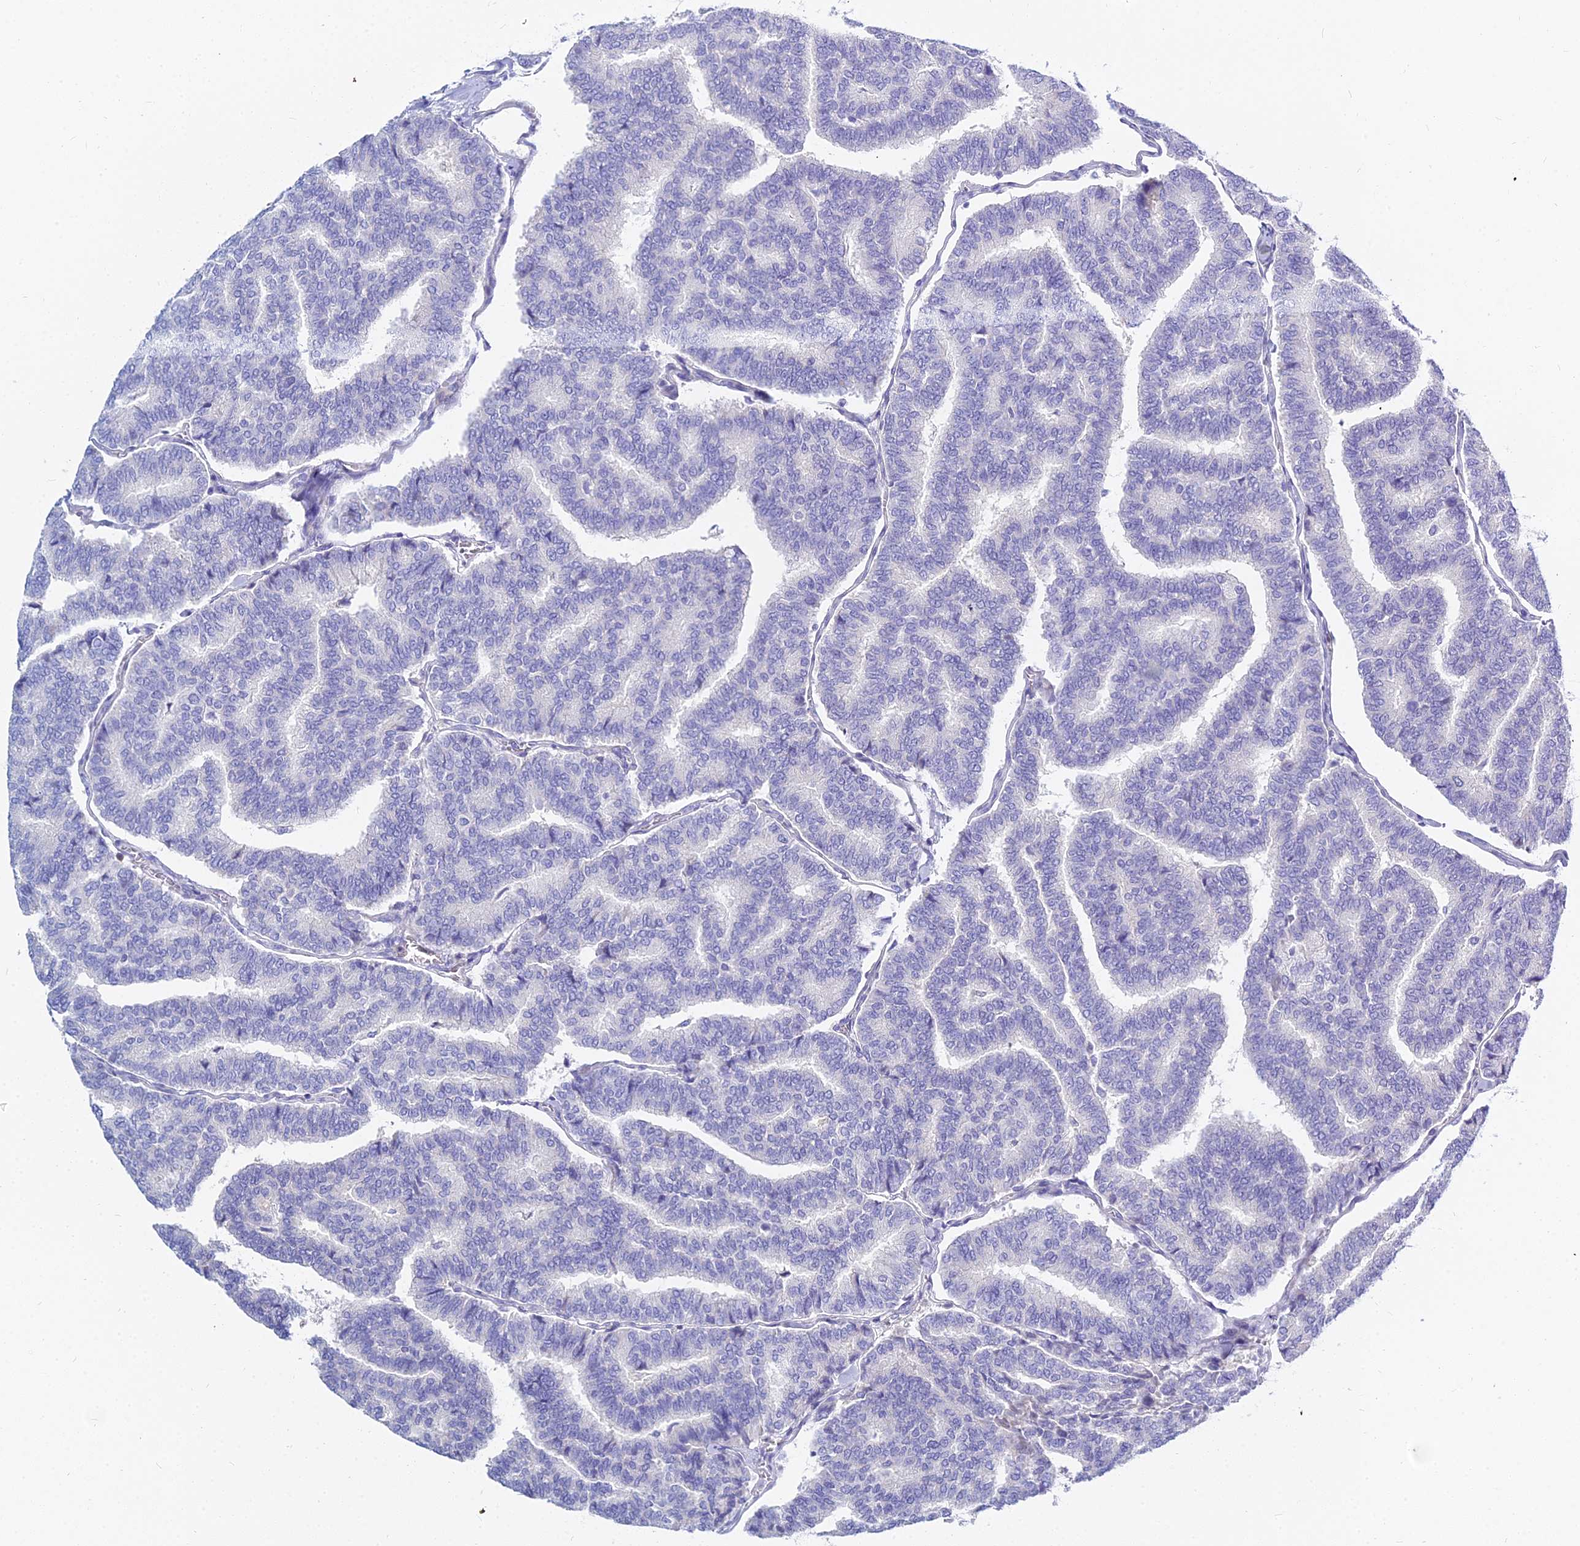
{"staining": {"intensity": "negative", "quantity": "none", "location": "none"}, "tissue": "thyroid cancer", "cell_type": "Tumor cells", "image_type": "cancer", "snomed": [{"axis": "morphology", "description": "Papillary adenocarcinoma, NOS"}, {"axis": "topography", "description": "Thyroid gland"}], "caption": "High magnification brightfield microscopy of papillary adenocarcinoma (thyroid) stained with DAB (3,3'-diaminobenzidine) (brown) and counterstained with hematoxylin (blue): tumor cells show no significant positivity.", "gene": "ZNF552", "patient": {"sex": "female", "age": 35}}